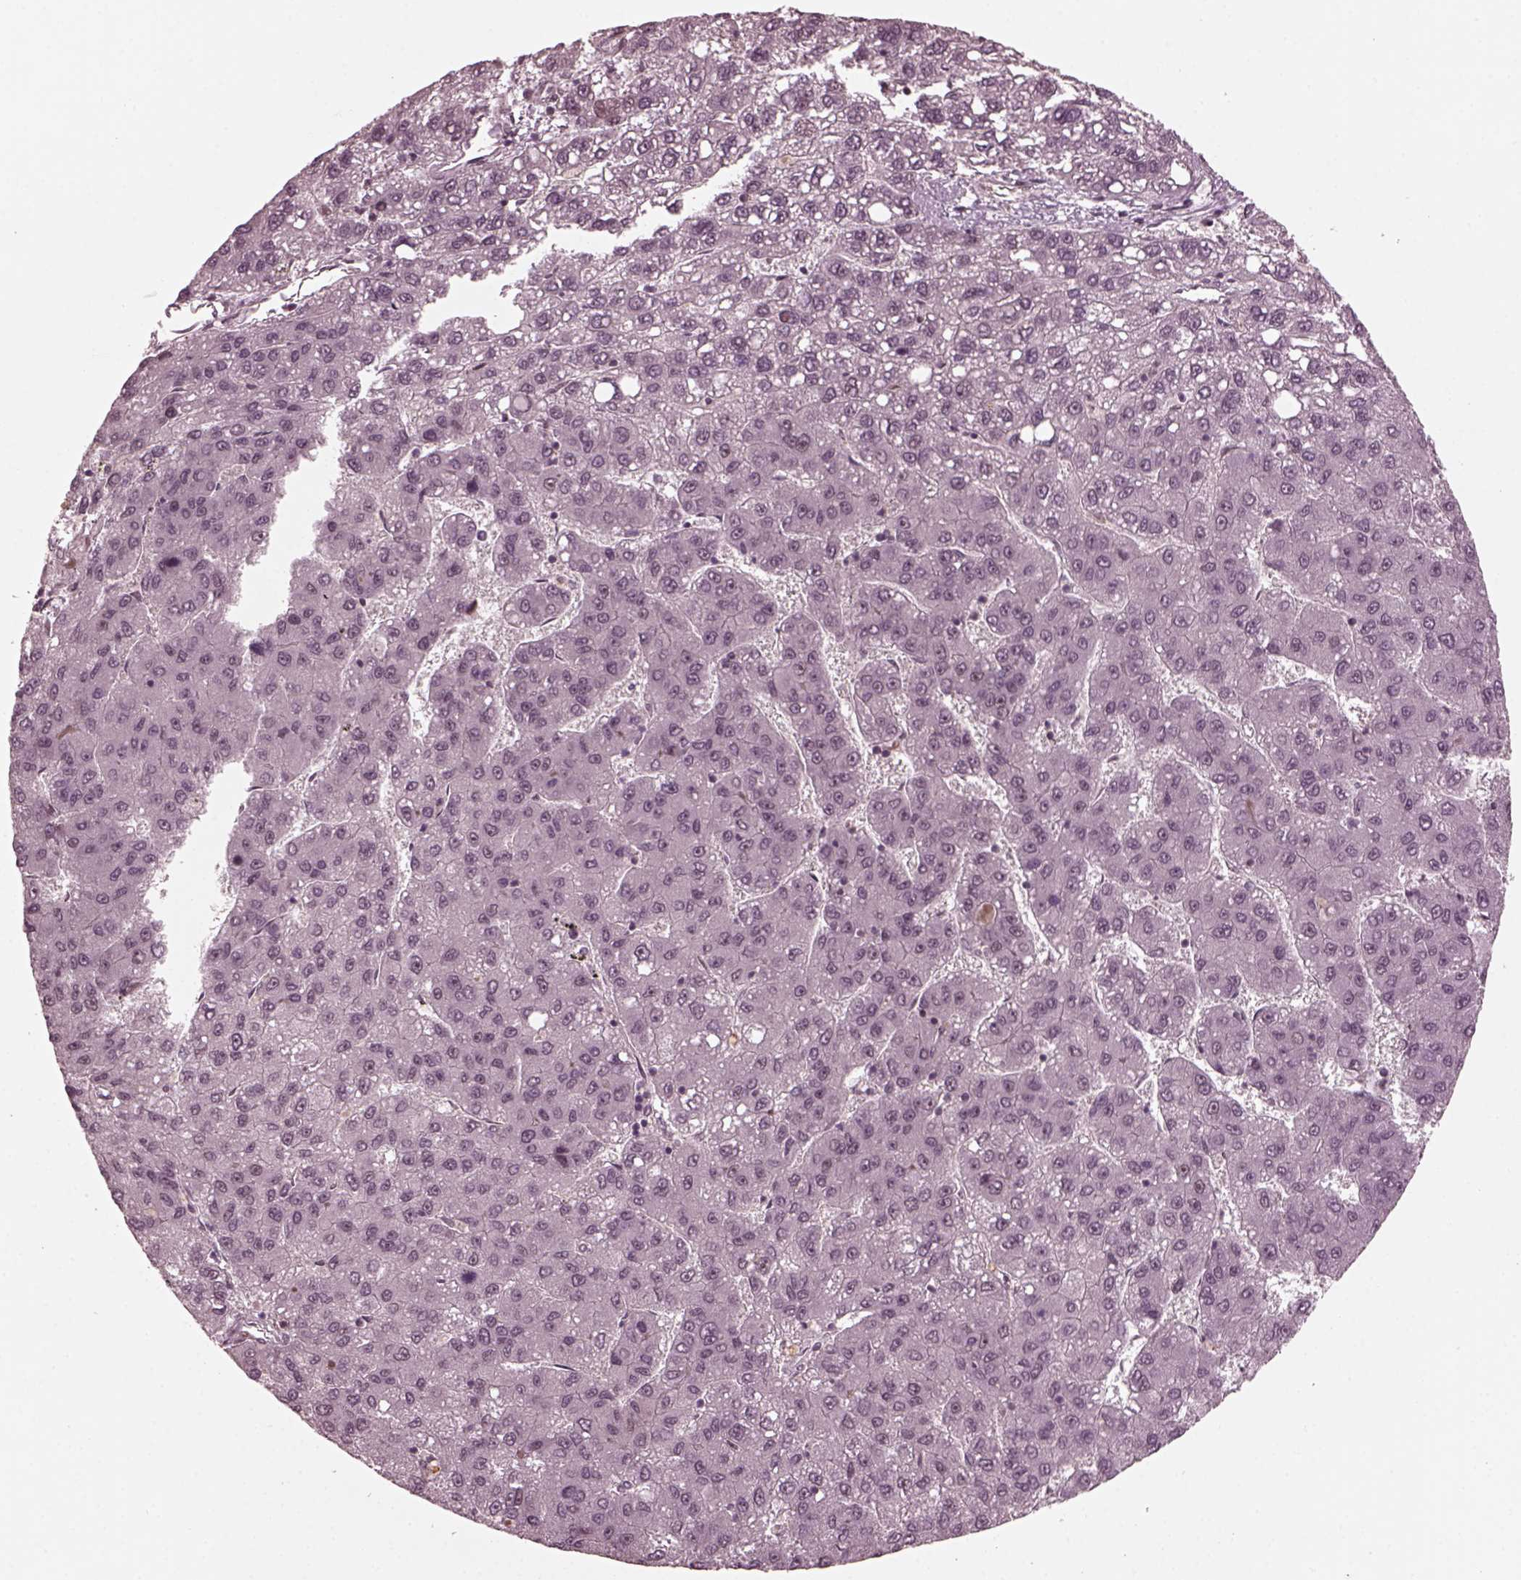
{"staining": {"intensity": "negative", "quantity": "none", "location": "none"}, "tissue": "liver cancer", "cell_type": "Tumor cells", "image_type": "cancer", "snomed": [{"axis": "morphology", "description": "Carcinoma, Hepatocellular, NOS"}, {"axis": "topography", "description": "Liver"}], "caption": "Tumor cells are negative for protein expression in human hepatocellular carcinoma (liver).", "gene": "TRIB3", "patient": {"sex": "female", "age": 82}}